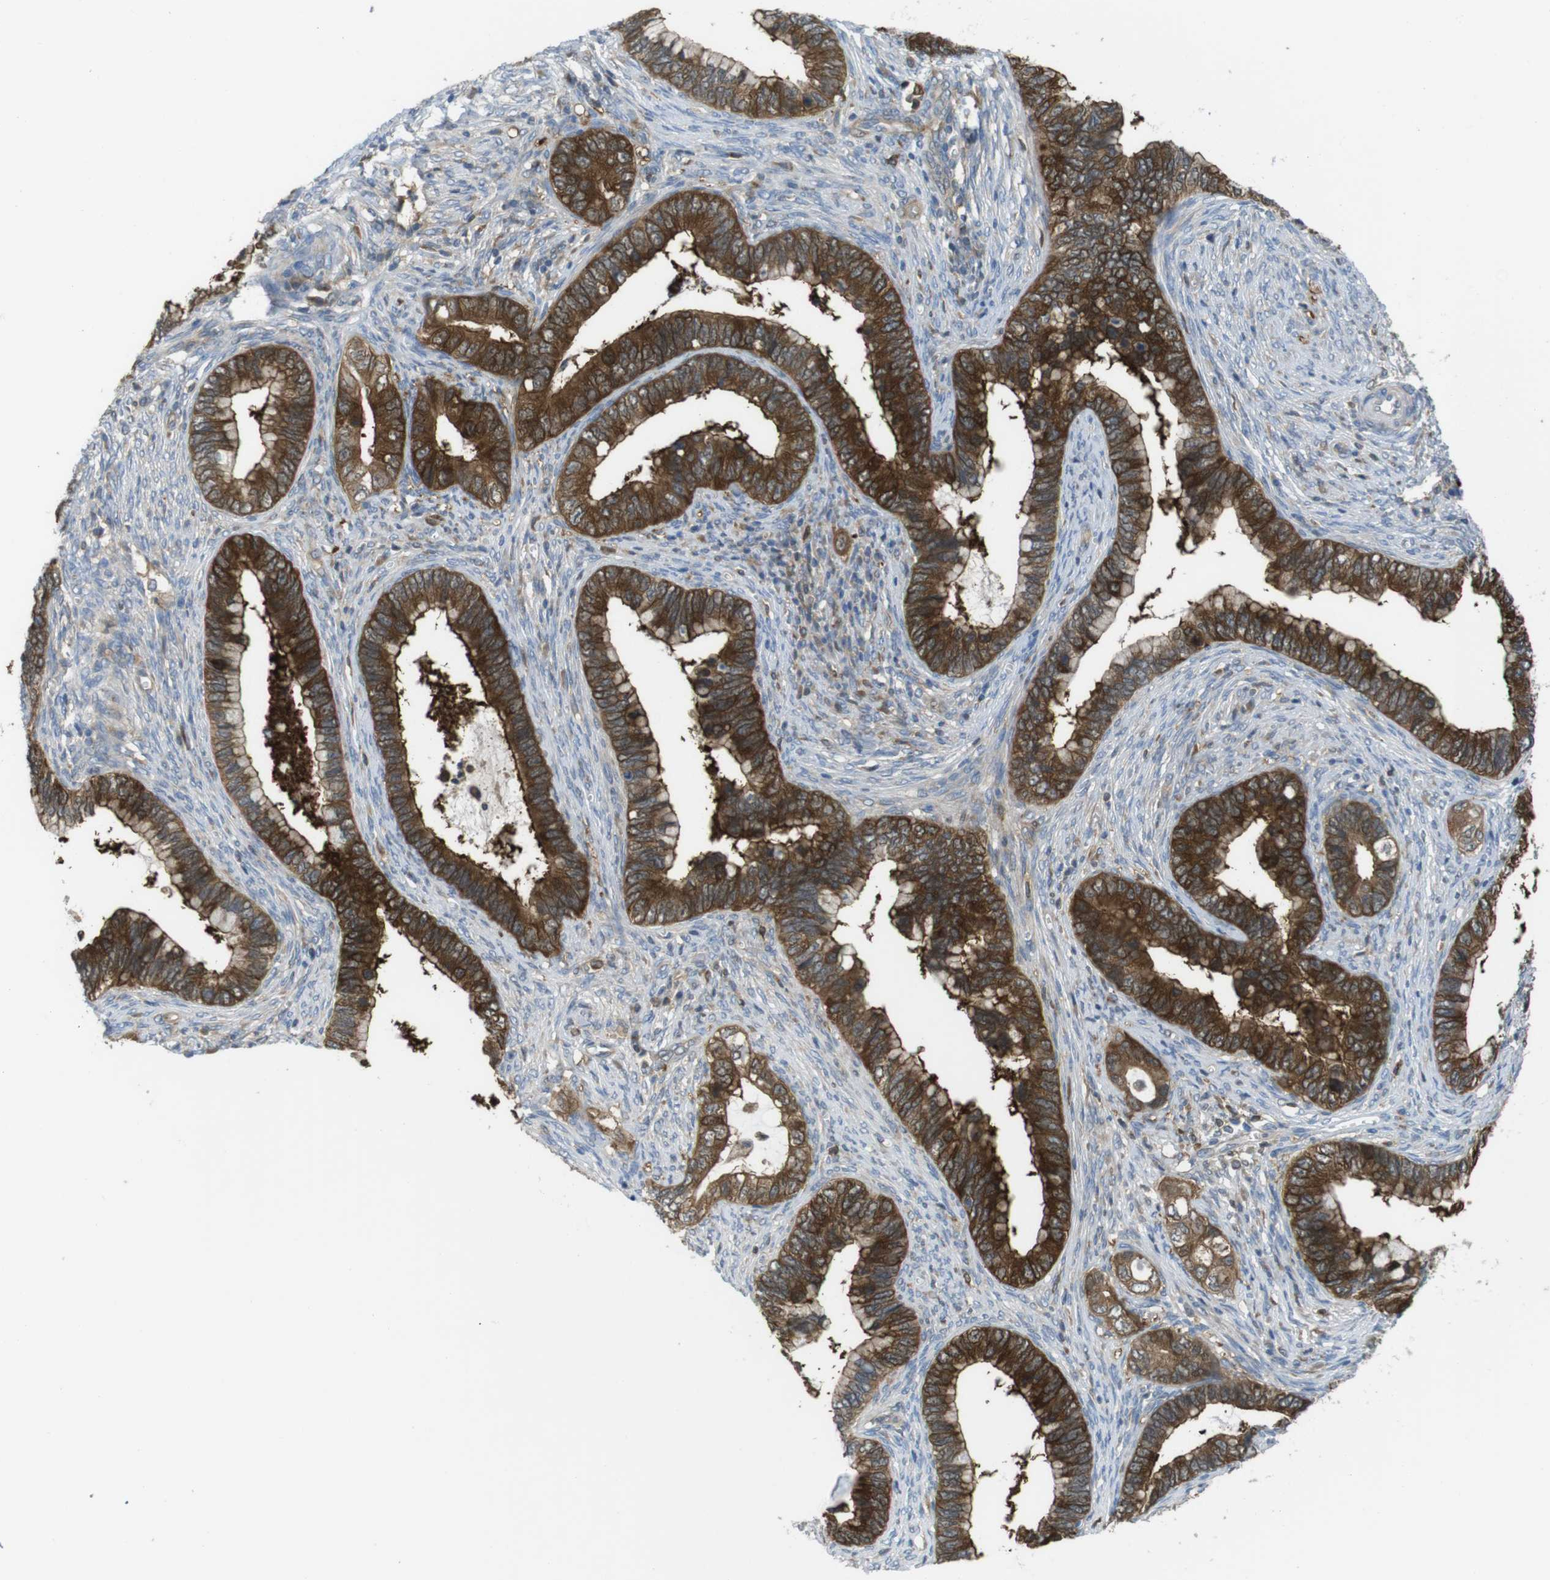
{"staining": {"intensity": "strong", "quantity": ">75%", "location": "cytoplasmic/membranous"}, "tissue": "cervical cancer", "cell_type": "Tumor cells", "image_type": "cancer", "snomed": [{"axis": "morphology", "description": "Adenocarcinoma, NOS"}, {"axis": "topography", "description": "Cervix"}], "caption": "Protein expression analysis of cervical cancer exhibits strong cytoplasmic/membranous staining in approximately >75% of tumor cells.", "gene": "MTHFD1", "patient": {"sex": "female", "age": 44}}